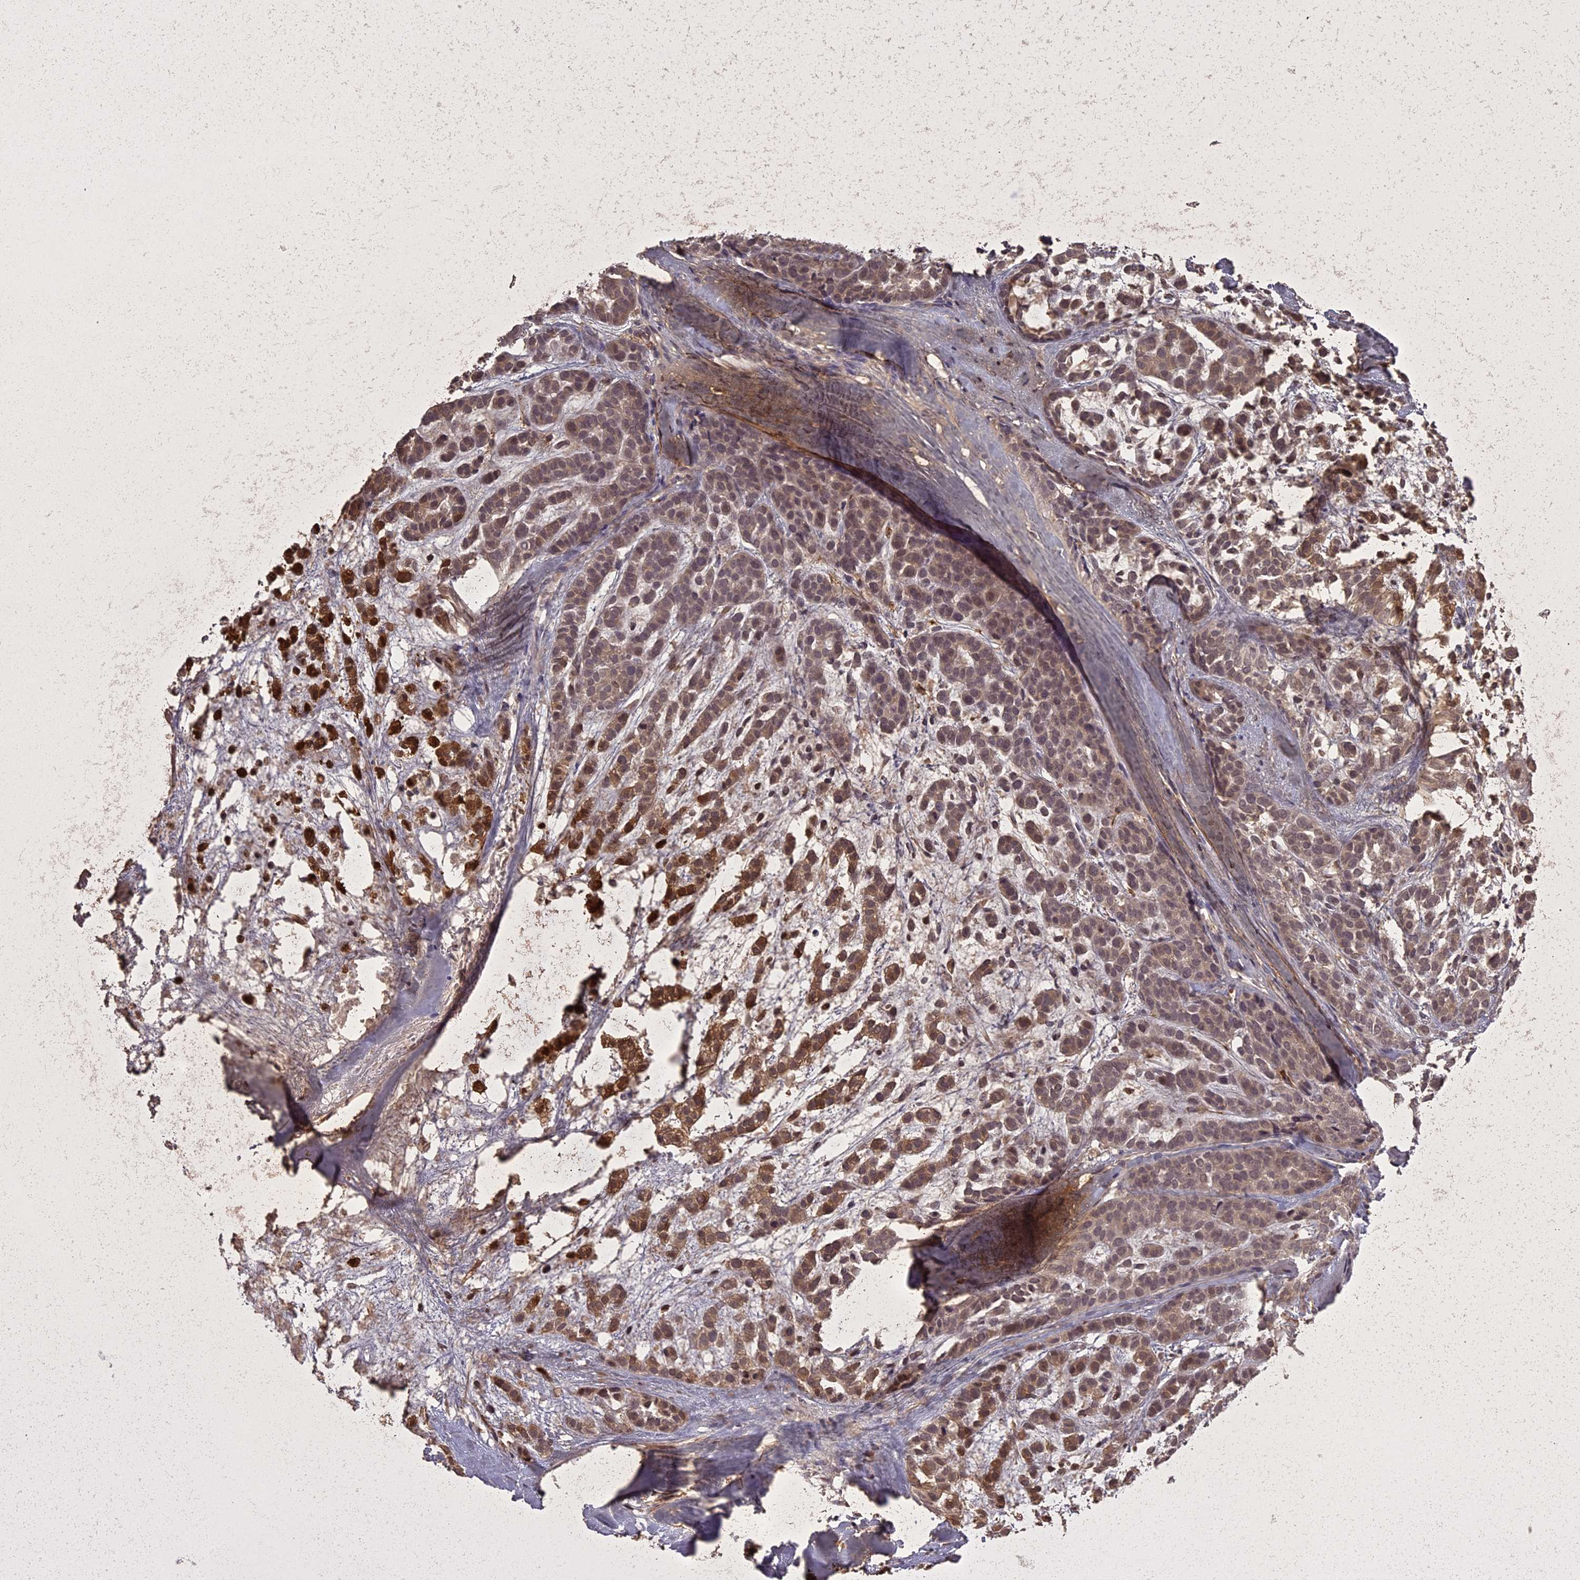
{"staining": {"intensity": "moderate", "quantity": ">75%", "location": "cytoplasmic/membranous,nuclear"}, "tissue": "head and neck cancer", "cell_type": "Tumor cells", "image_type": "cancer", "snomed": [{"axis": "morphology", "description": "Adenocarcinoma, NOS"}, {"axis": "morphology", "description": "Adenoma, NOS"}, {"axis": "topography", "description": "Head-Neck"}], "caption": "Moderate cytoplasmic/membranous and nuclear protein staining is identified in about >75% of tumor cells in adenoma (head and neck). Nuclei are stained in blue.", "gene": "ING5", "patient": {"sex": "female", "age": 55}}